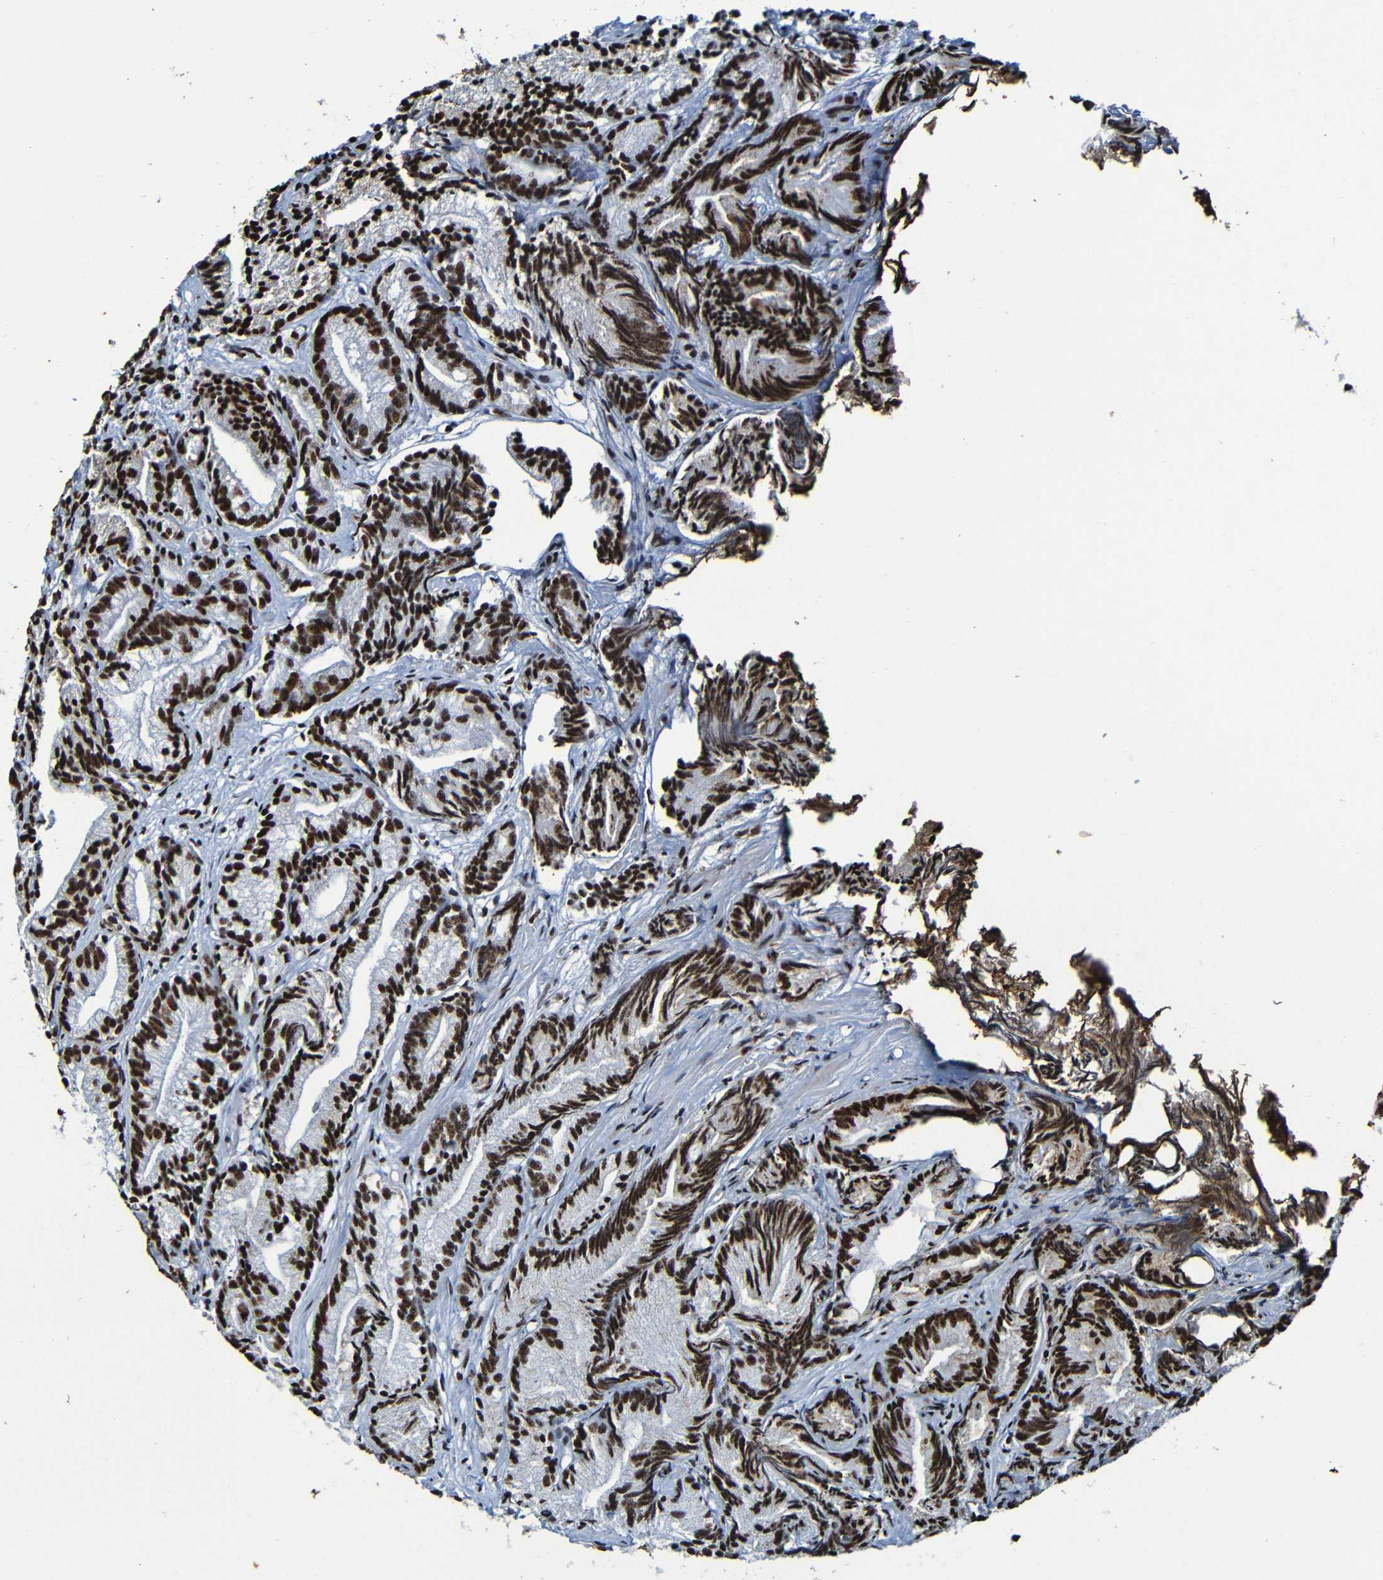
{"staining": {"intensity": "strong", "quantity": ">75%", "location": "nuclear"}, "tissue": "prostate cancer", "cell_type": "Tumor cells", "image_type": "cancer", "snomed": [{"axis": "morphology", "description": "Adenocarcinoma, Low grade"}, {"axis": "topography", "description": "Prostate"}], "caption": "Protein expression analysis of human adenocarcinoma (low-grade) (prostate) reveals strong nuclear expression in approximately >75% of tumor cells.", "gene": "SRSF3", "patient": {"sex": "male", "age": 89}}